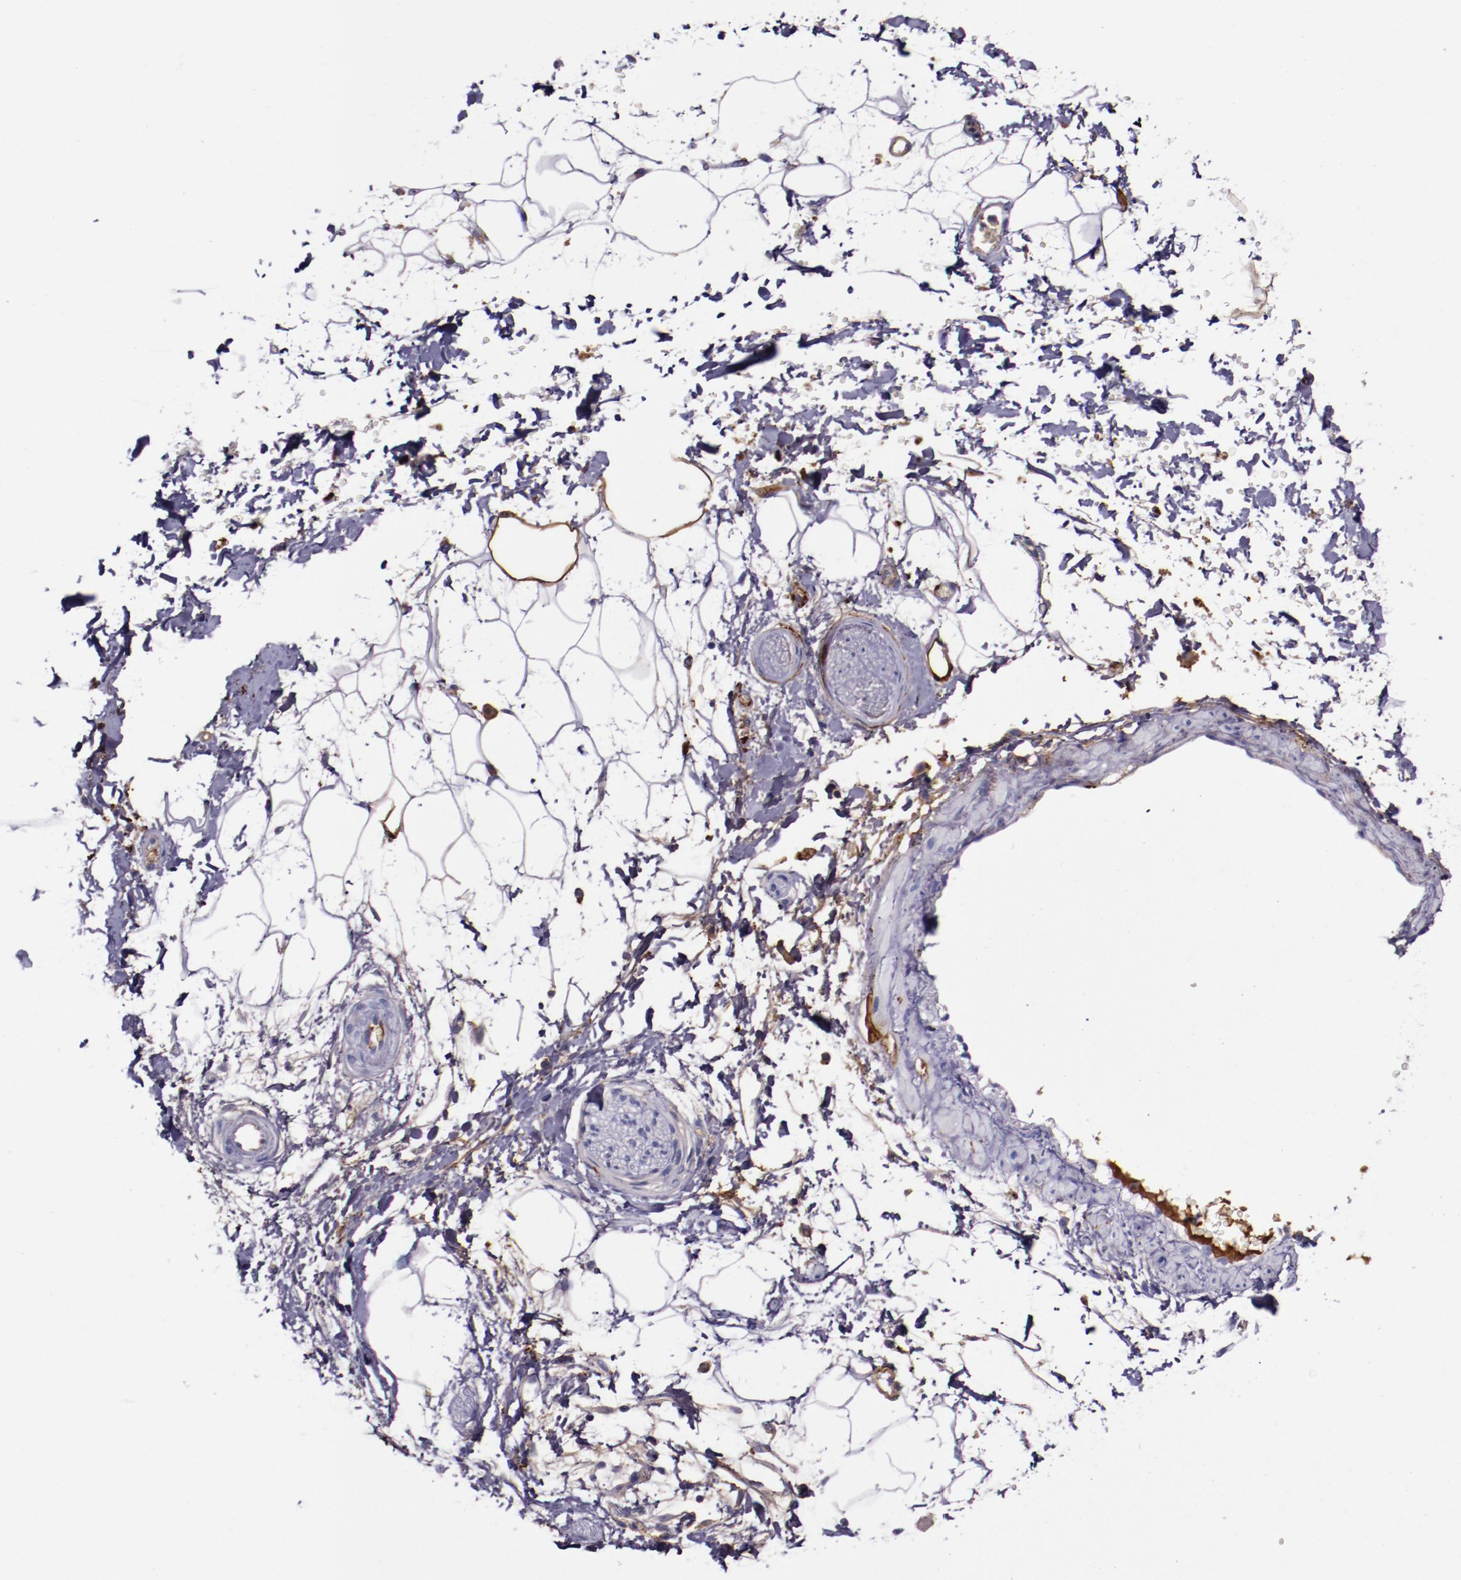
{"staining": {"intensity": "moderate", "quantity": "<25%", "location": "cytoplasmic/membranous"}, "tissue": "adipose tissue", "cell_type": "Adipocytes", "image_type": "normal", "snomed": [{"axis": "morphology", "description": "Normal tissue, NOS"}, {"axis": "topography", "description": "Soft tissue"}], "caption": "This is a histology image of IHC staining of unremarkable adipose tissue, which shows moderate positivity in the cytoplasmic/membranous of adipocytes.", "gene": "APOH", "patient": {"sex": "male", "age": 72}}